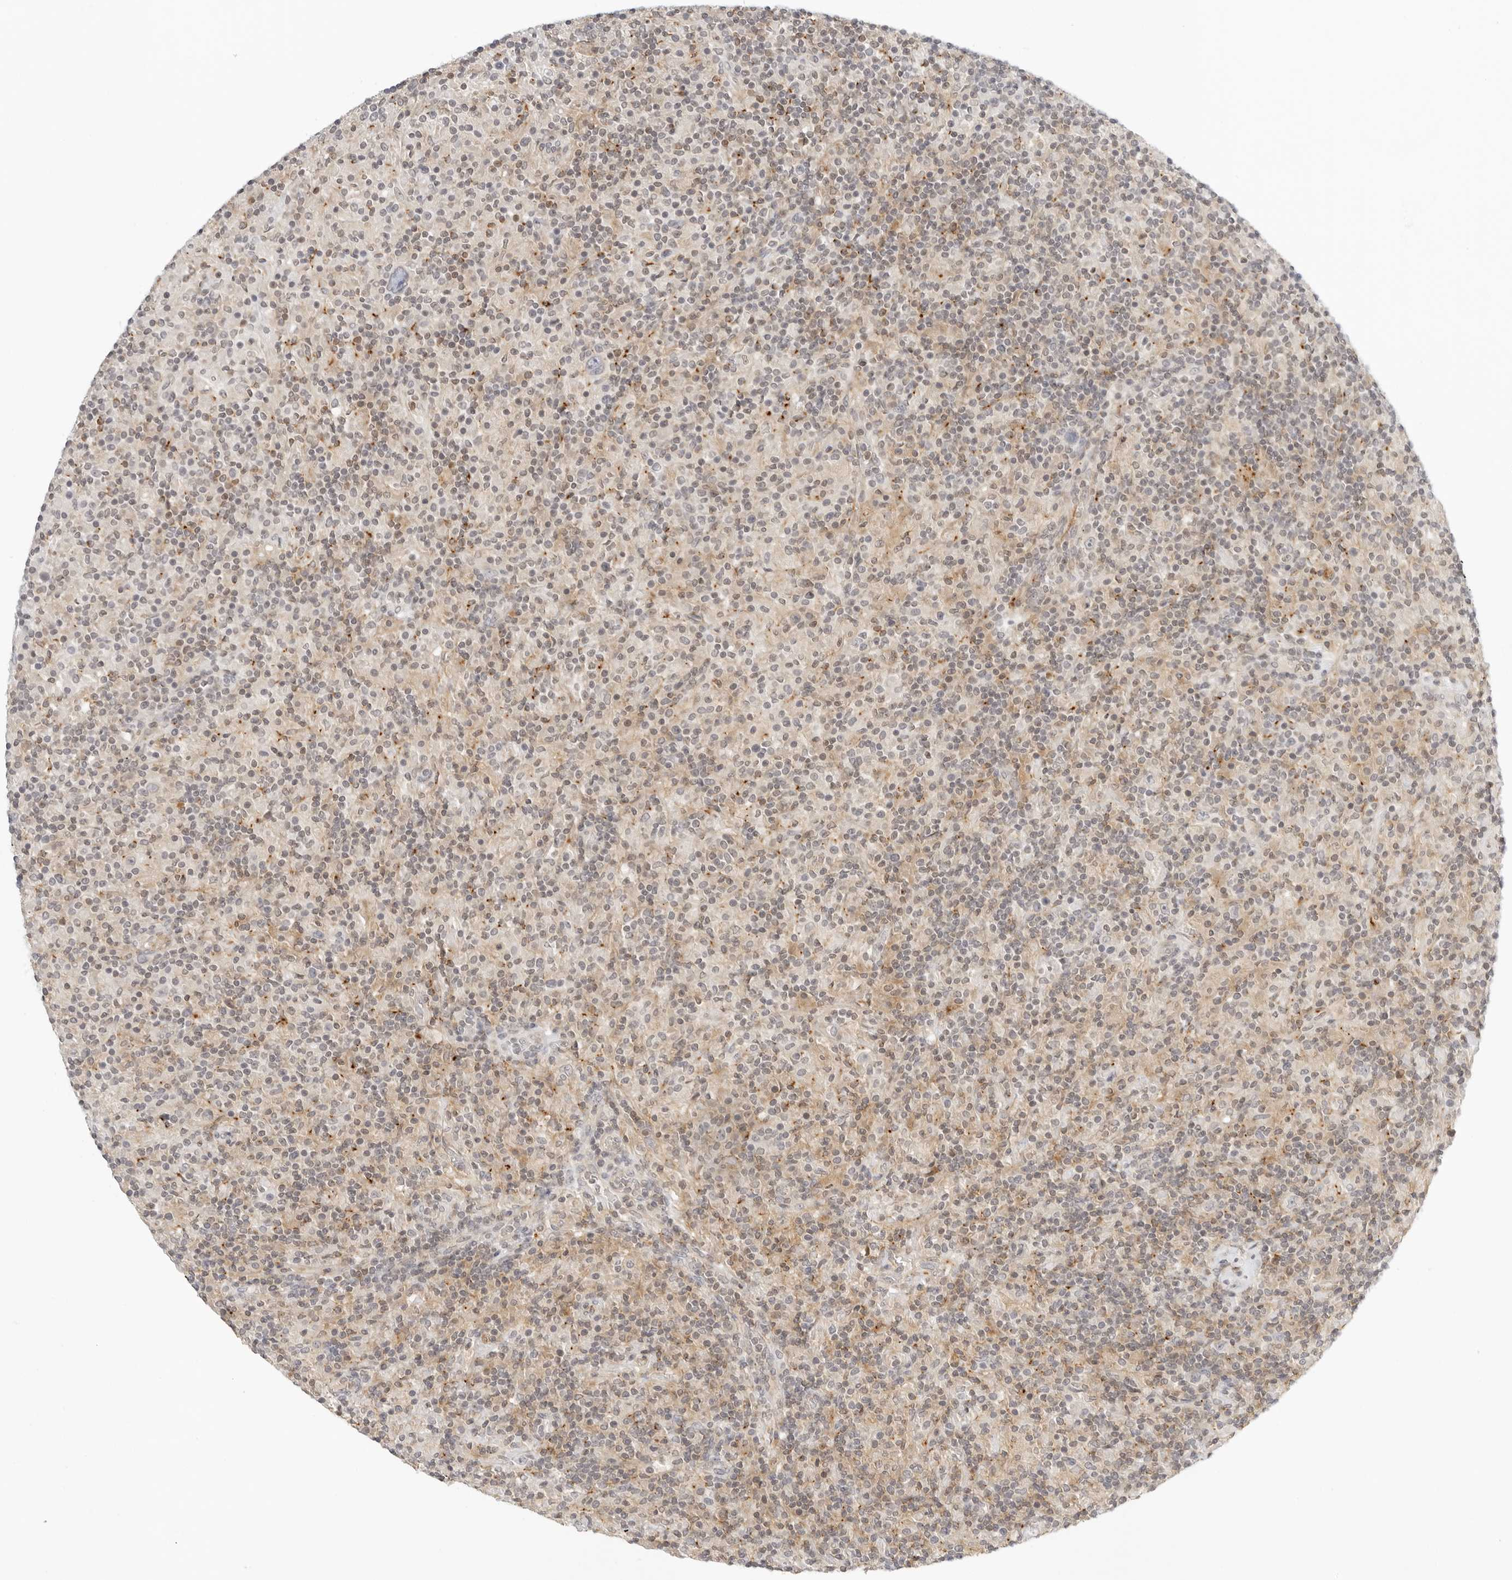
{"staining": {"intensity": "negative", "quantity": "none", "location": "none"}, "tissue": "lymphoma", "cell_type": "Tumor cells", "image_type": "cancer", "snomed": [{"axis": "morphology", "description": "Hodgkin's disease, NOS"}, {"axis": "topography", "description": "Lymph node"}], "caption": "Lymphoma was stained to show a protein in brown. There is no significant expression in tumor cells.", "gene": "OSCP1", "patient": {"sex": "male", "age": 70}}